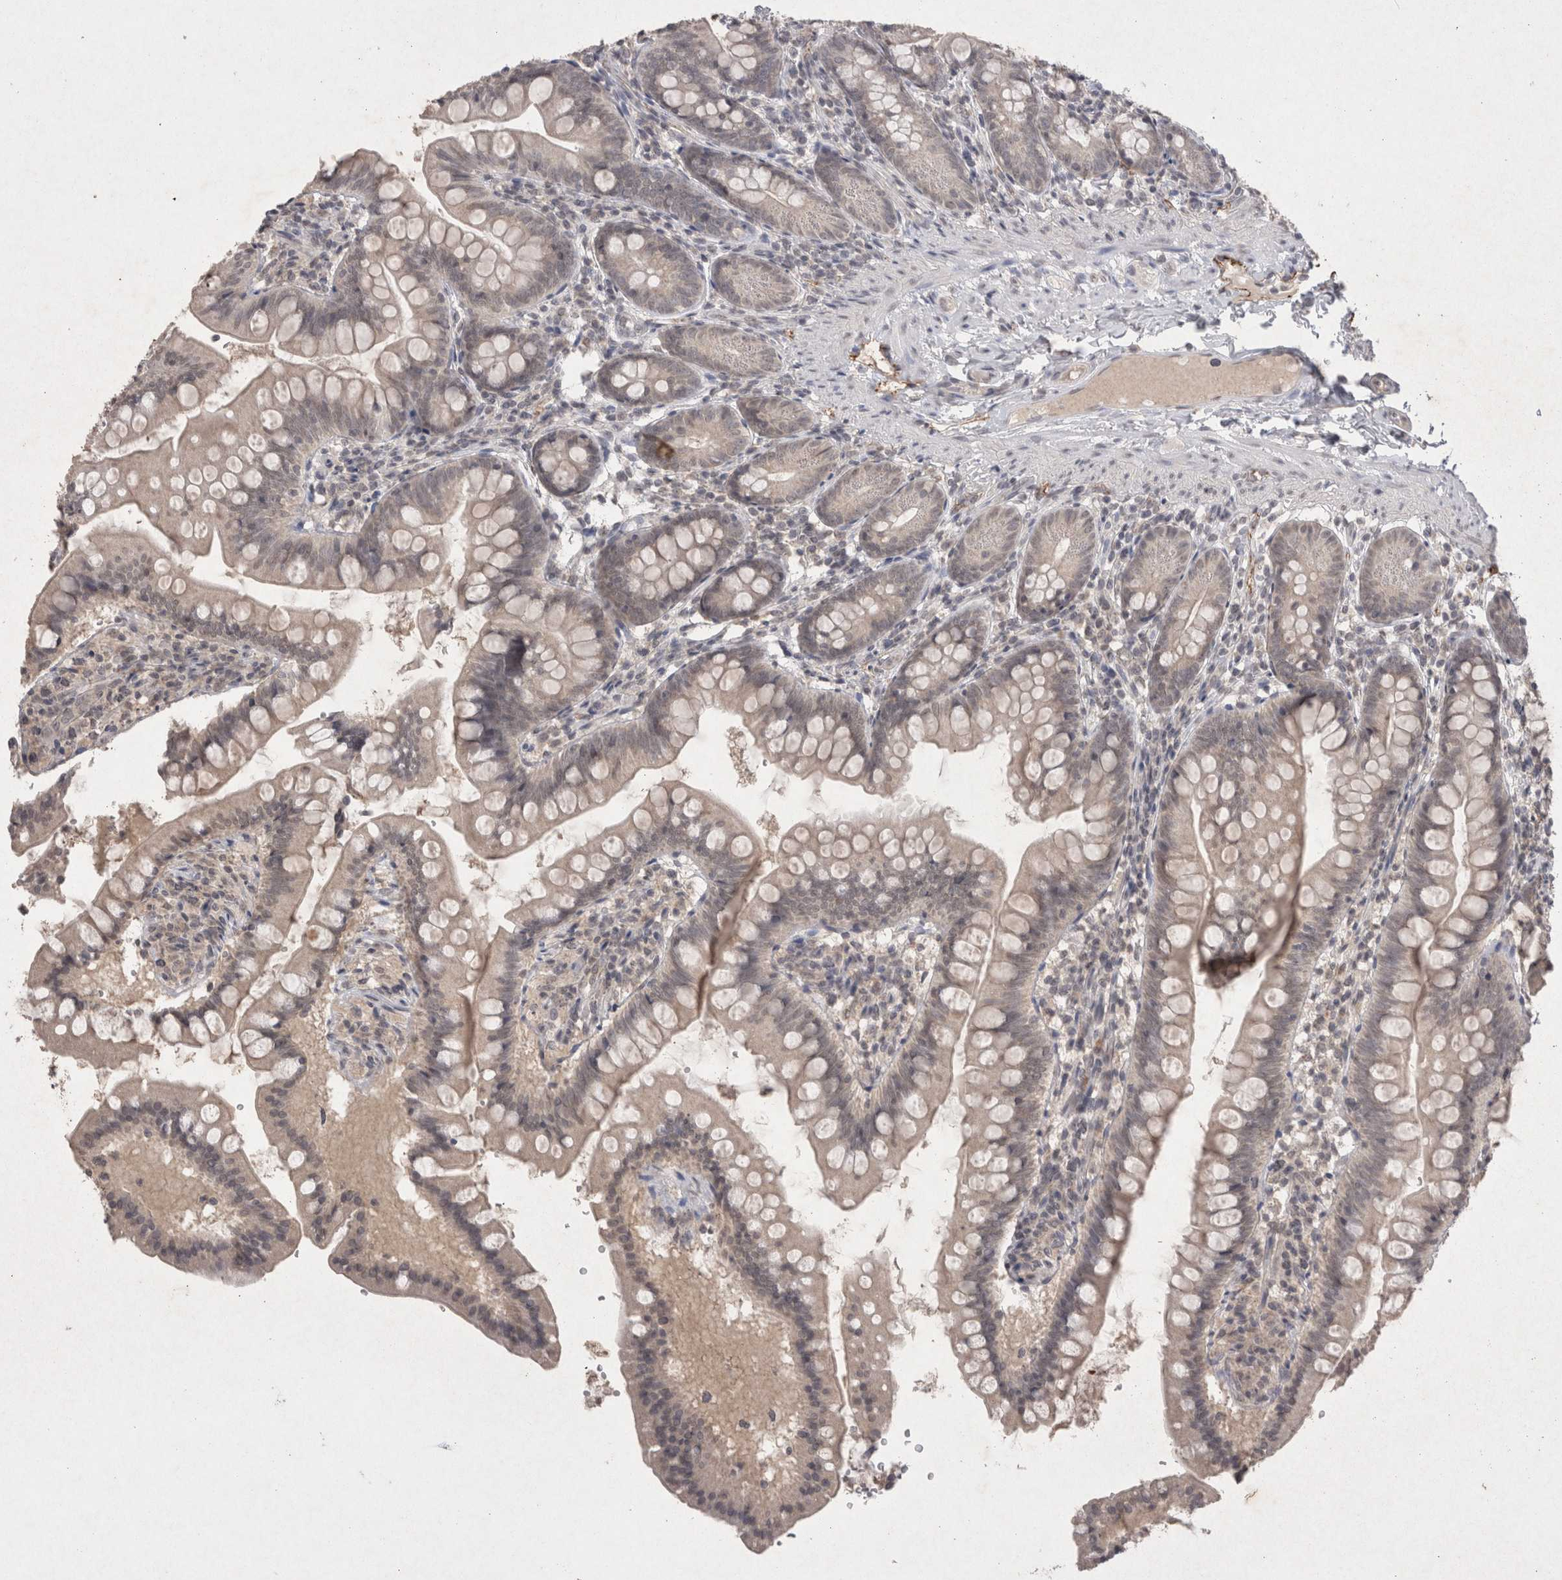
{"staining": {"intensity": "negative", "quantity": "none", "location": "none"}, "tissue": "small intestine", "cell_type": "Glandular cells", "image_type": "normal", "snomed": [{"axis": "morphology", "description": "Normal tissue, NOS"}, {"axis": "topography", "description": "Small intestine"}], "caption": "This is an immunohistochemistry image of normal small intestine. There is no expression in glandular cells.", "gene": "LYVE1", "patient": {"sex": "male", "age": 7}}